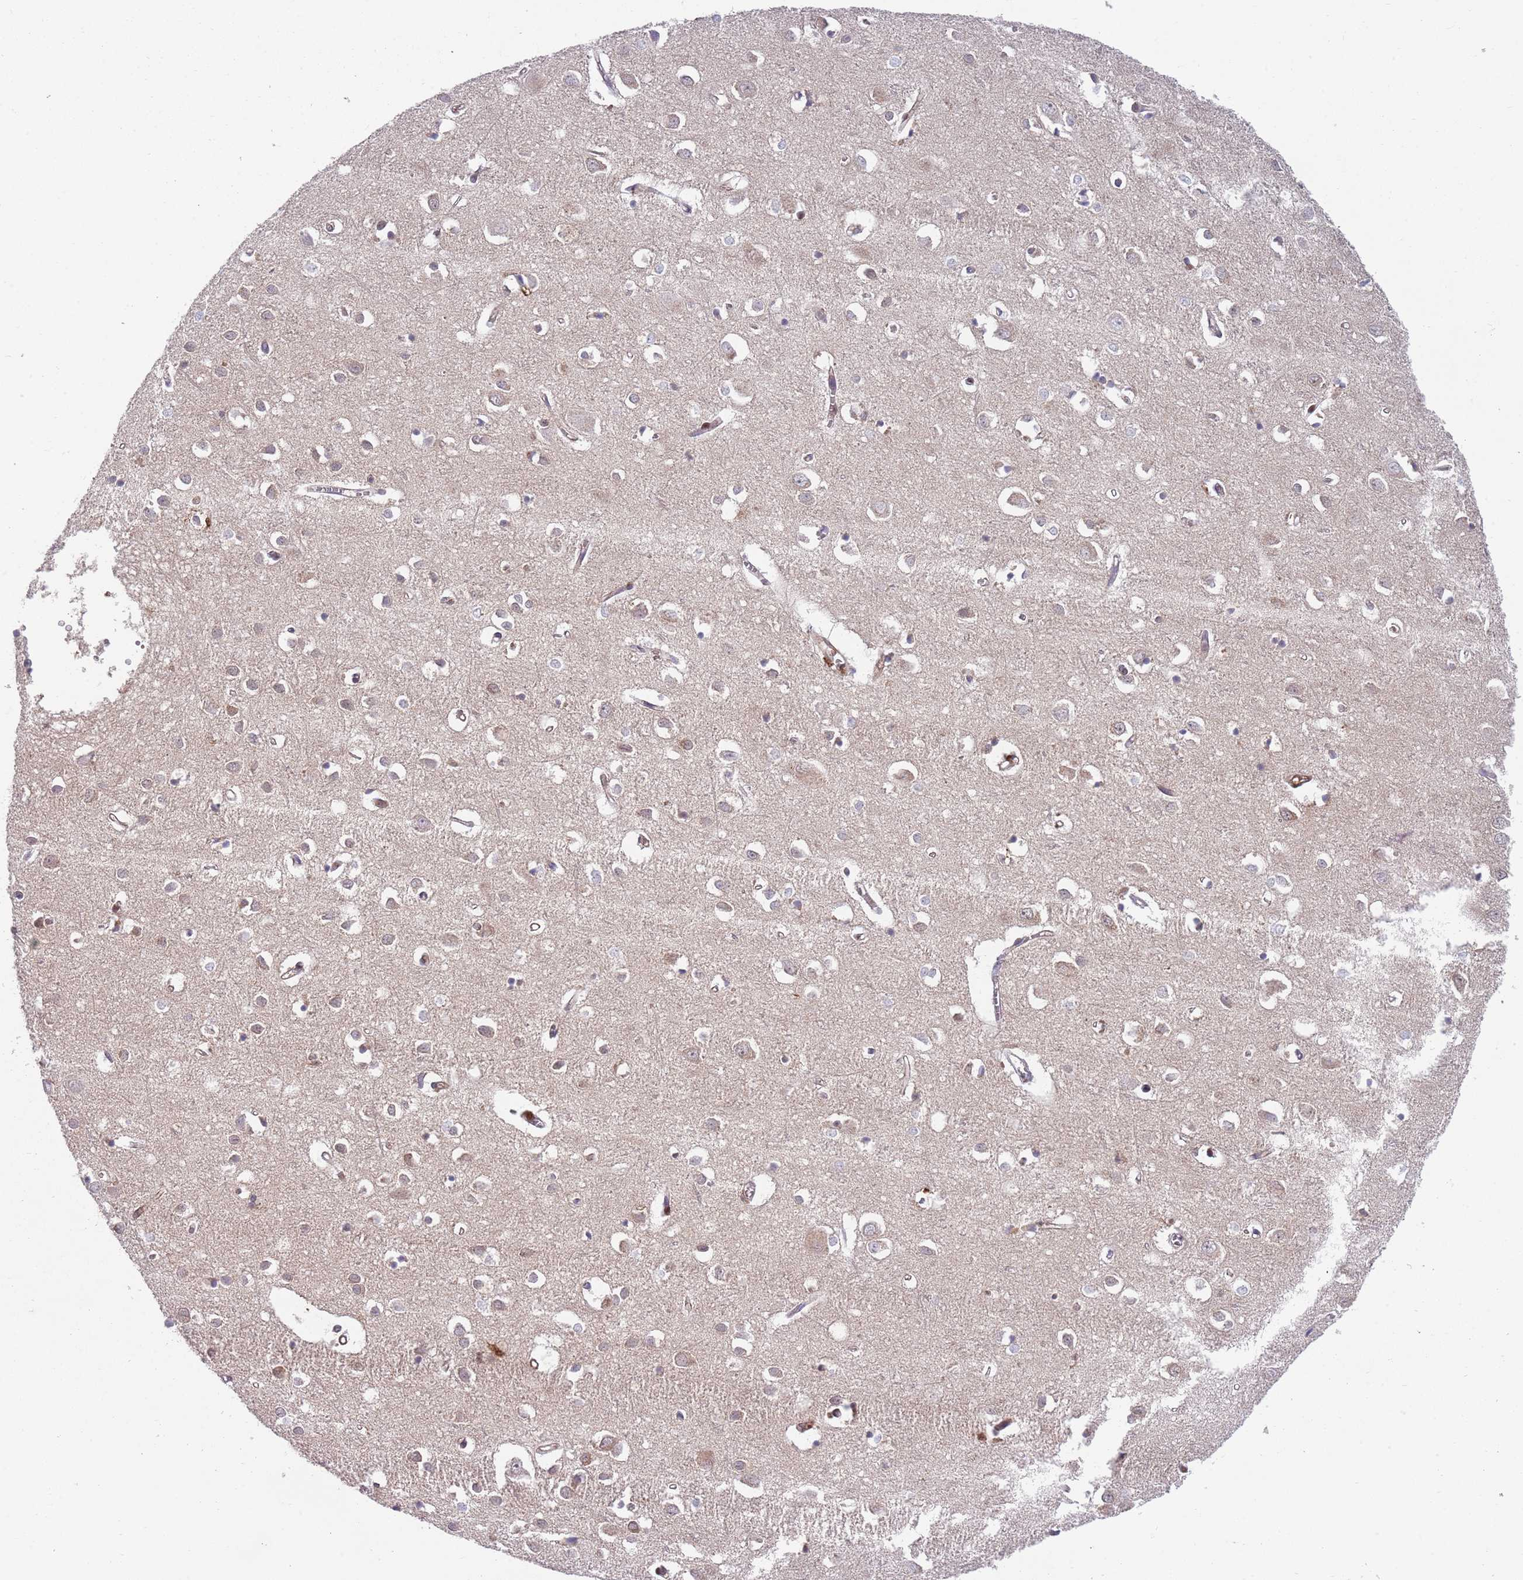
{"staining": {"intensity": "moderate", "quantity": "<25%", "location": "cytoplasmic/membranous"}, "tissue": "cerebral cortex", "cell_type": "Endothelial cells", "image_type": "normal", "snomed": [{"axis": "morphology", "description": "Normal tissue, NOS"}, {"axis": "topography", "description": "Cerebral cortex"}], "caption": "A histopathology image of cerebral cortex stained for a protein shows moderate cytoplasmic/membranous brown staining in endothelial cells. (DAB IHC, brown staining for protein, blue staining for nuclei).", "gene": "GGA1", "patient": {"sex": "female", "age": 64}}